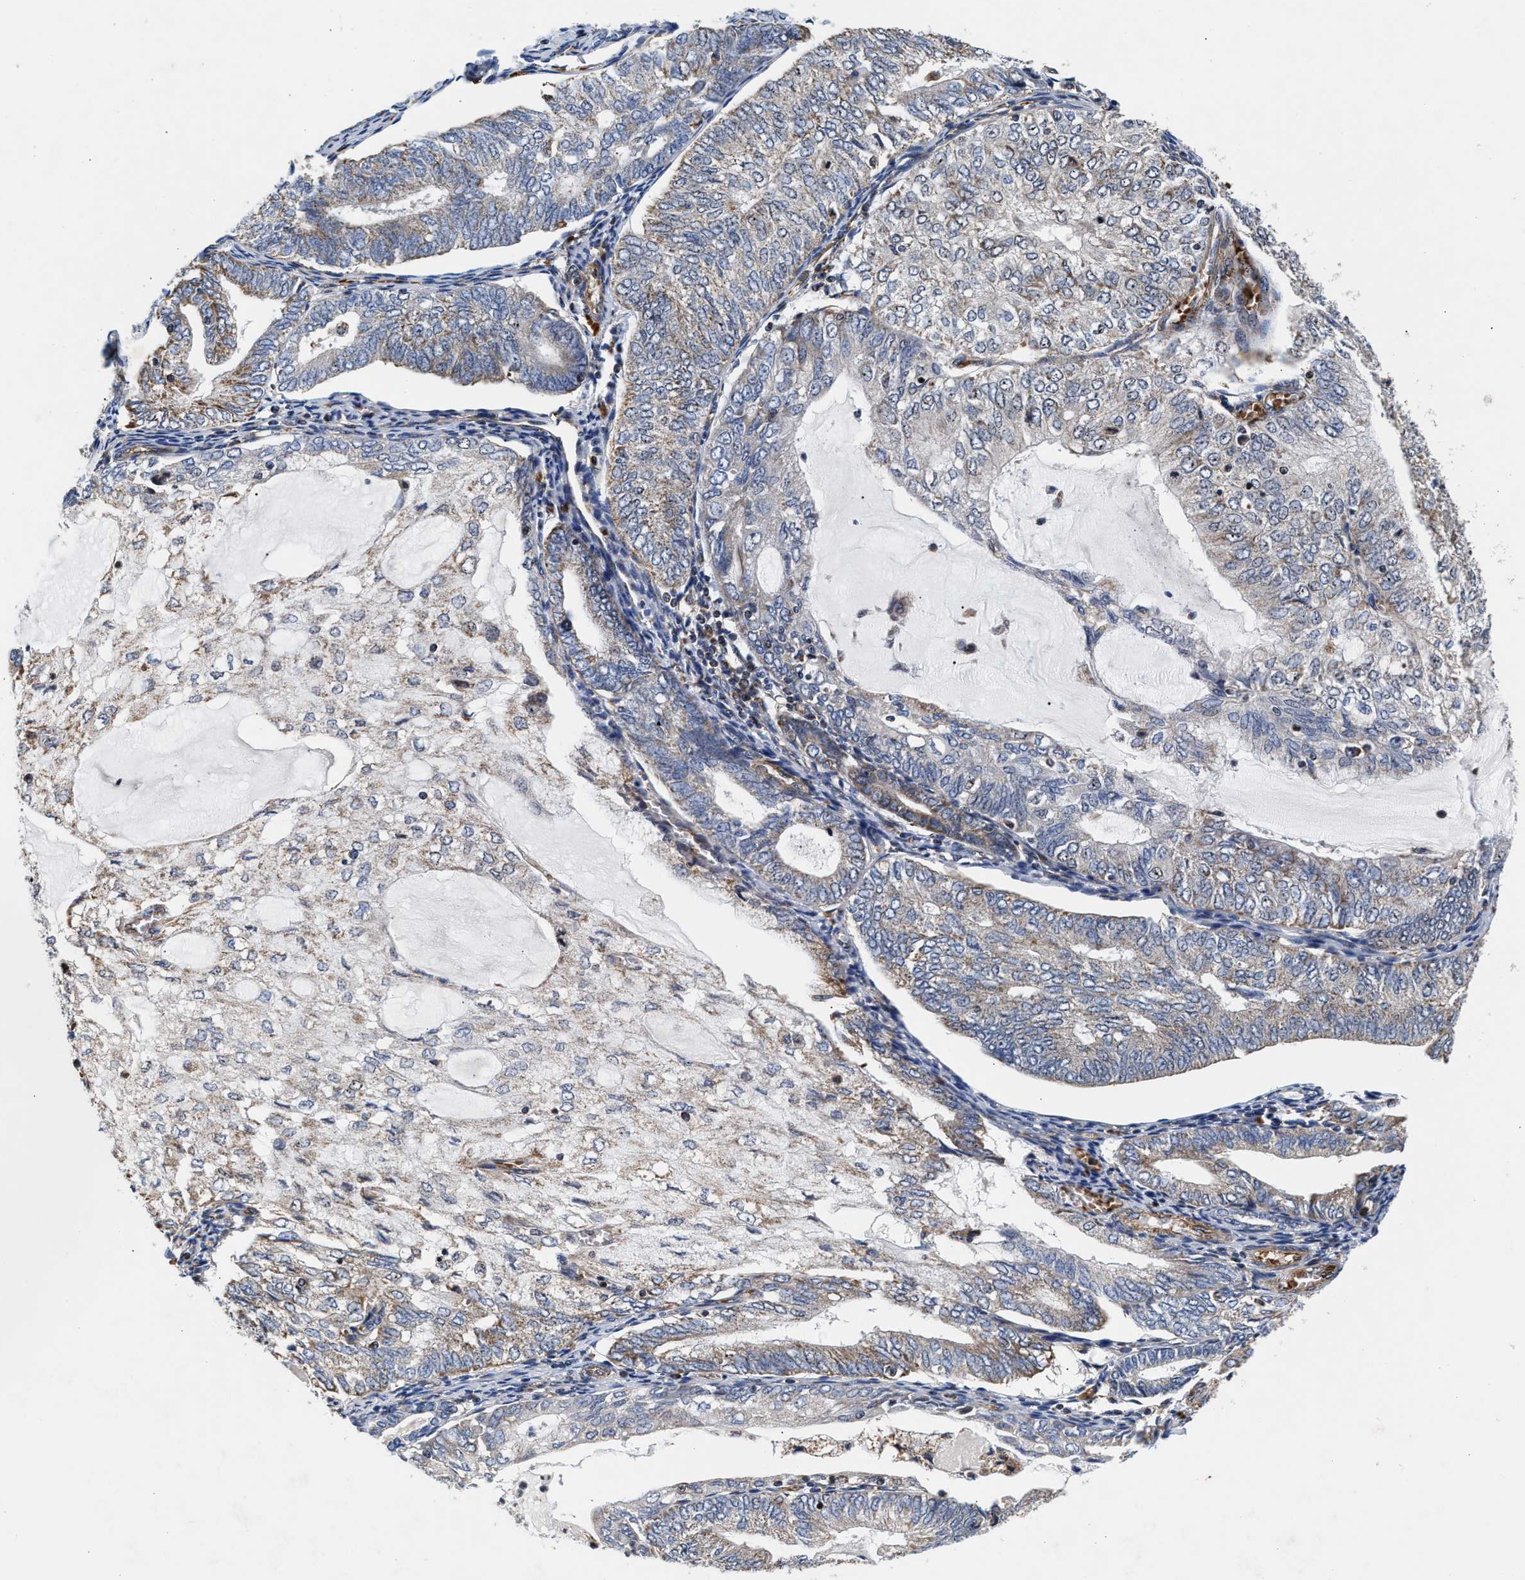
{"staining": {"intensity": "weak", "quantity": "<25%", "location": "cytoplasmic/membranous"}, "tissue": "endometrial cancer", "cell_type": "Tumor cells", "image_type": "cancer", "snomed": [{"axis": "morphology", "description": "Adenocarcinoma, NOS"}, {"axis": "topography", "description": "Endometrium"}], "caption": "This is a image of IHC staining of endometrial cancer (adenocarcinoma), which shows no staining in tumor cells.", "gene": "SGK1", "patient": {"sex": "female", "age": 81}}